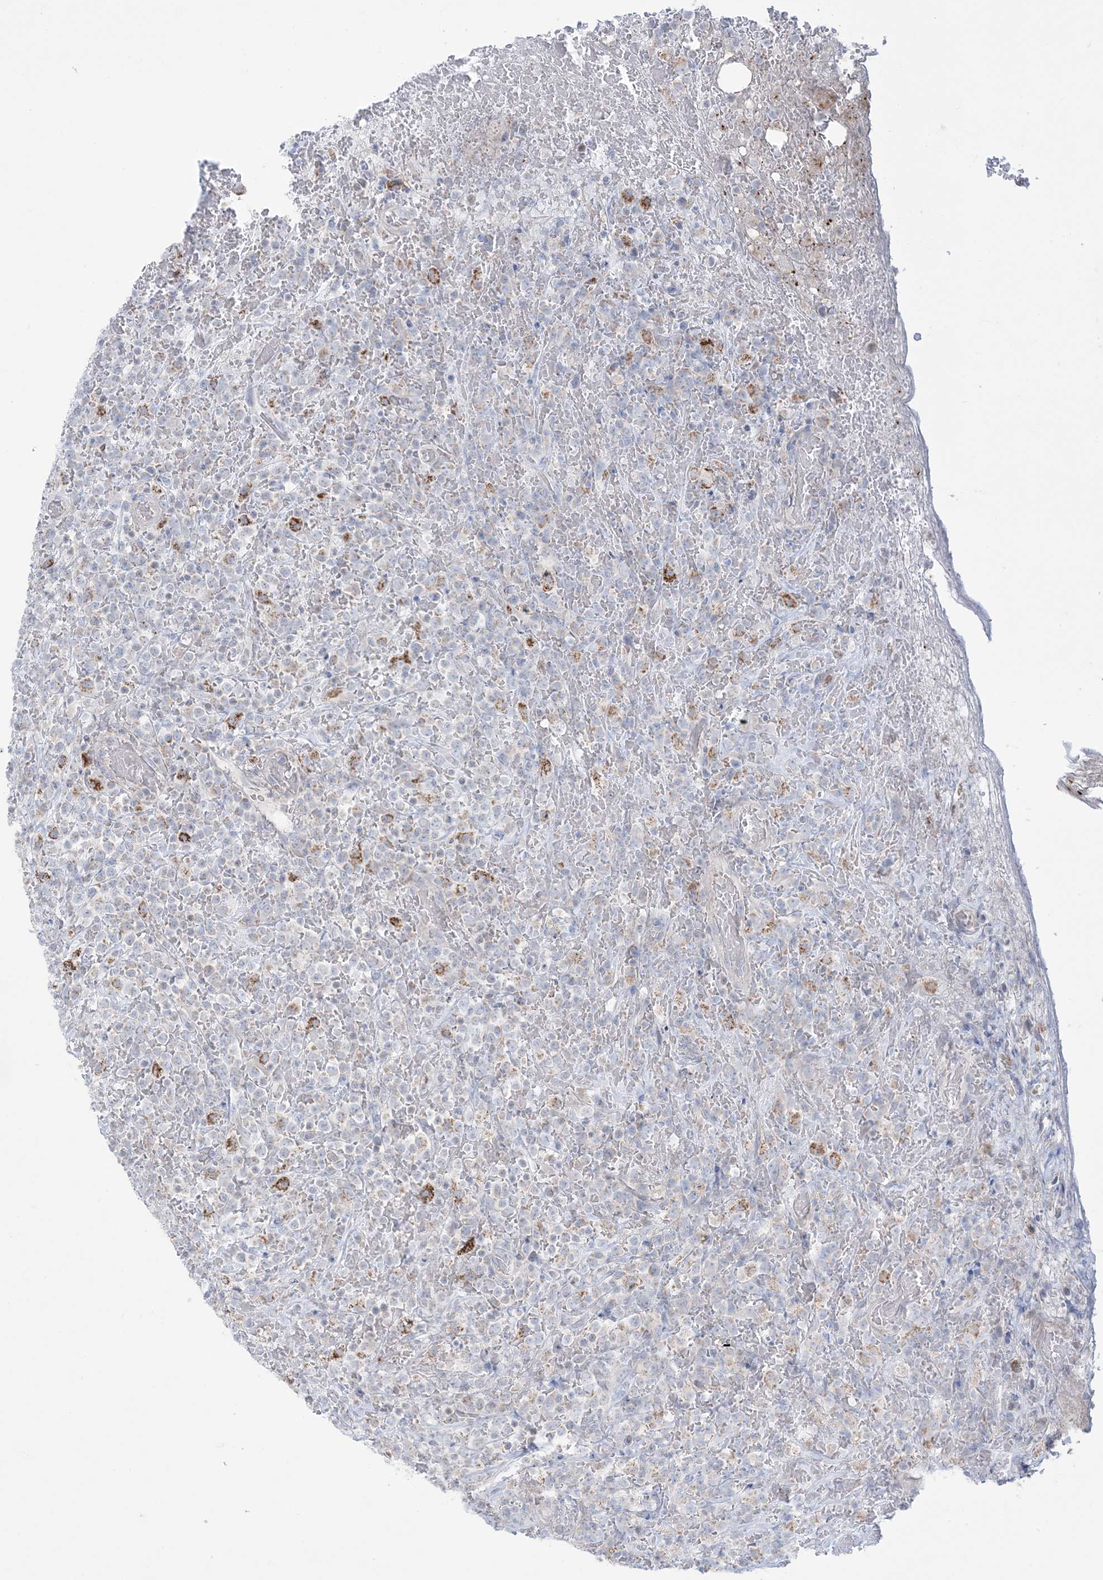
{"staining": {"intensity": "negative", "quantity": "none", "location": "none"}, "tissue": "lymphoma", "cell_type": "Tumor cells", "image_type": "cancer", "snomed": [{"axis": "morphology", "description": "Malignant lymphoma, non-Hodgkin's type, High grade"}, {"axis": "topography", "description": "Colon"}], "caption": "A photomicrograph of human lymphoma is negative for staining in tumor cells.", "gene": "KCTD6", "patient": {"sex": "female", "age": 53}}